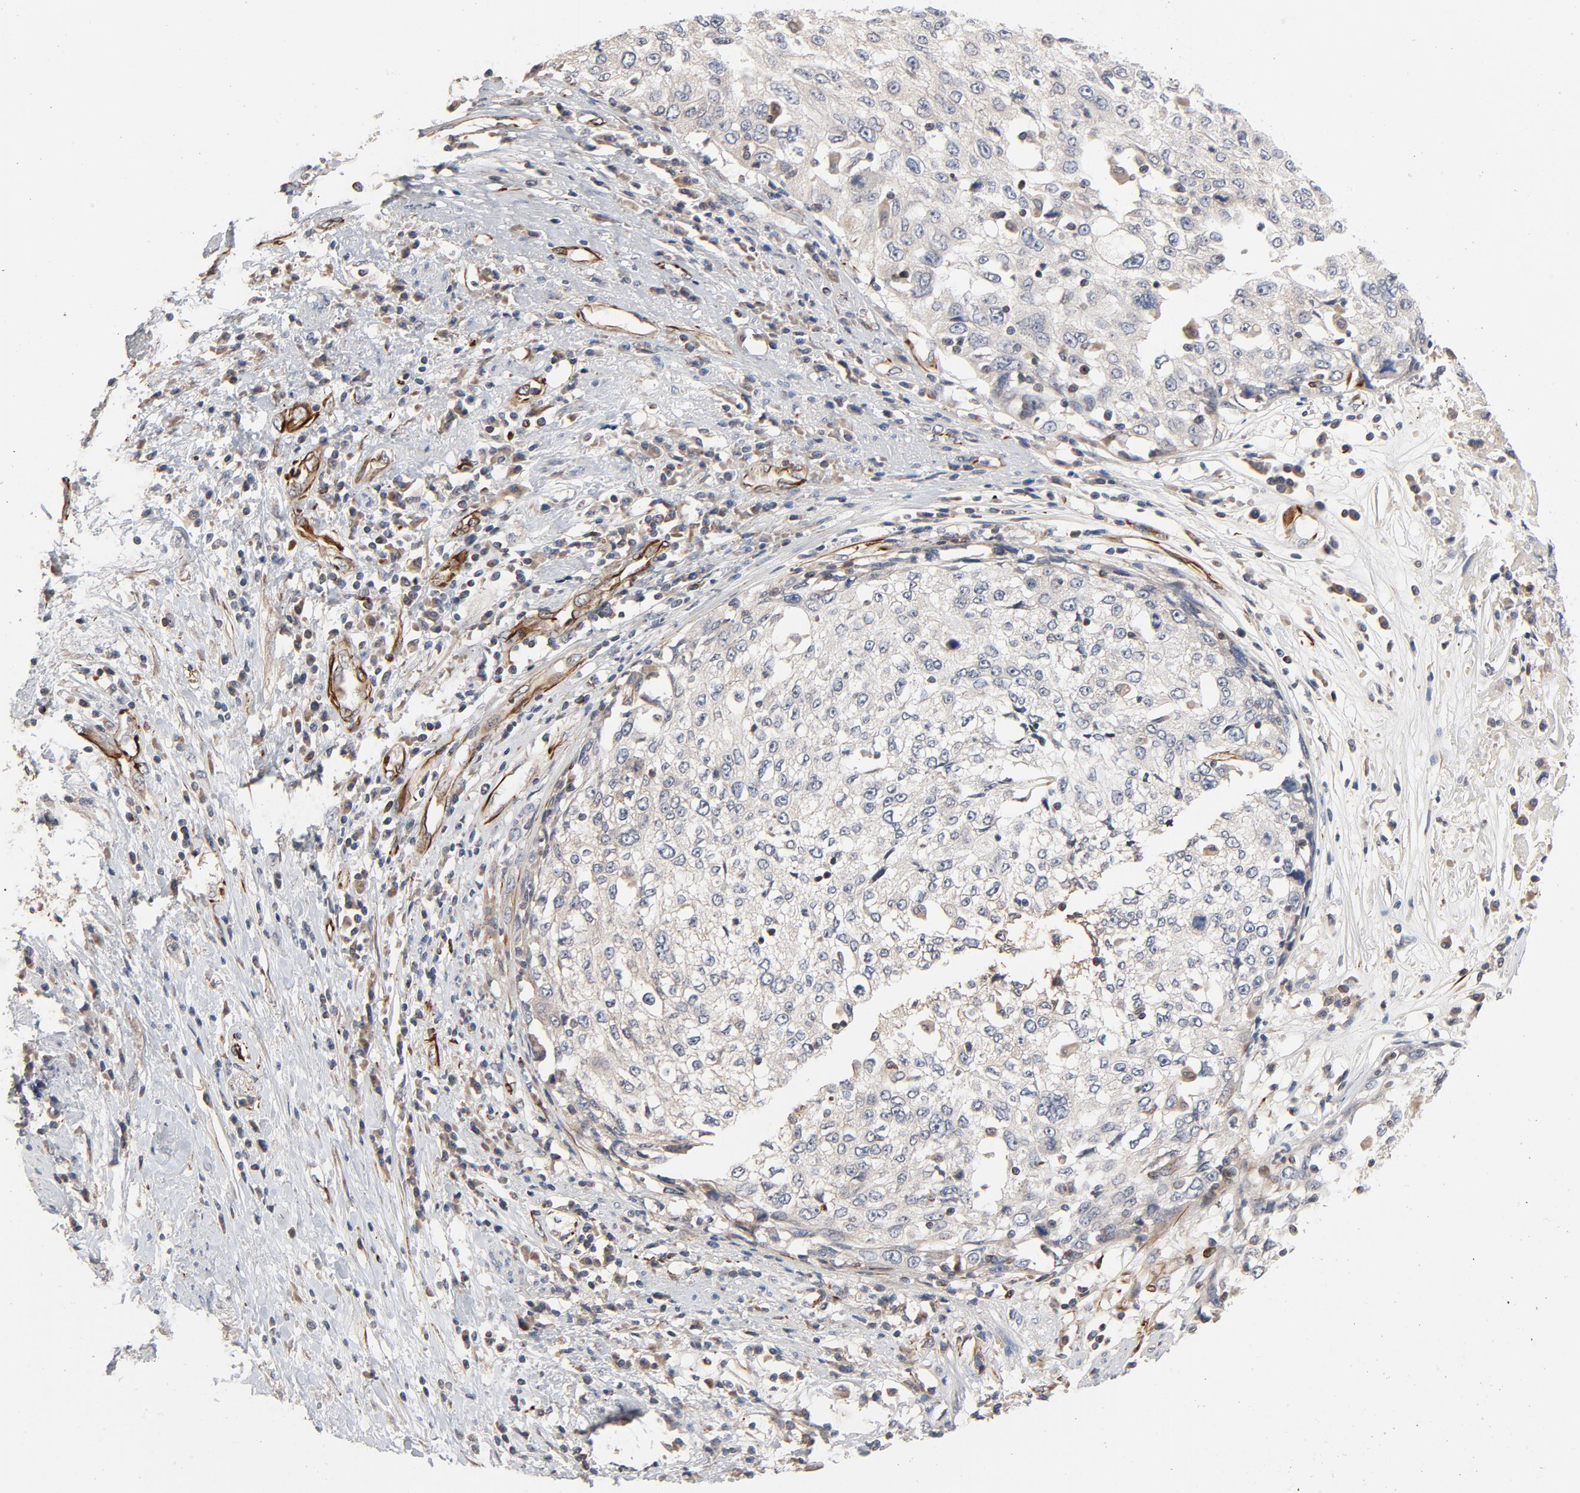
{"staining": {"intensity": "negative", "quantity": "none", "location": "none"}, "tissue": "cervical cancer", "cell_type": "Tumor cells", "image_type": "cancer", "snomed": [{"axis": "morphology", "description": "Squamous cell carcinoma, NOS"}, {"axis": "topography", "description": "Cervix"}], "caption": "DAB immunohistochemical staining of human squamous cell carcinoma (cervical) shows no significant expression in tumor cells.", "gene": "FAM118A", "patient": {"sex": "female", "age": 57}}